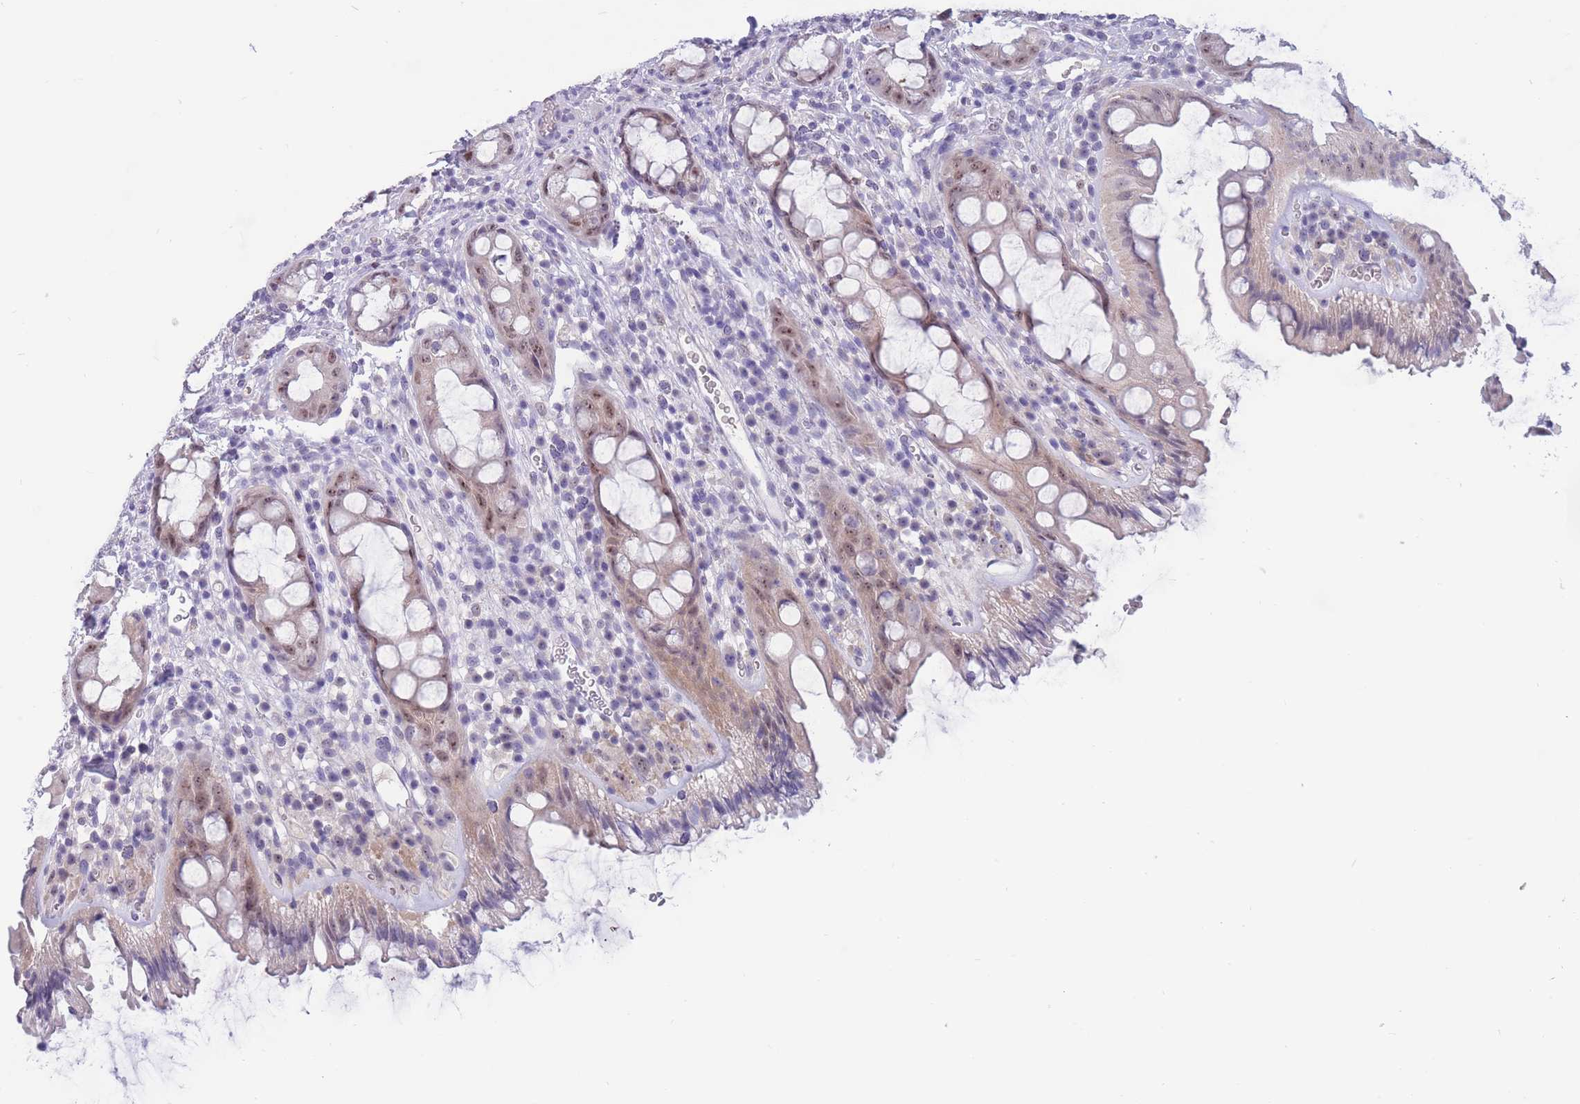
{"staining": {"intensity": "moderate", "quantity": "<25%", "location": "nuclear"}, "tissue": "rectum", "cell_type": "Glandular cells", "image_type": "normal", "snomed": [{"axis": "morphology", "description": "Normal tissue, NOS"}, {"axis": "topography", "description": "Rectum"}], "caption": "IHC of unremarkable human rectum displays low levels of moderate nuclear positivity in about <25% of glandular cells.", "gene": "BOP1", "patient": {"sex": "female", "age": 57}}